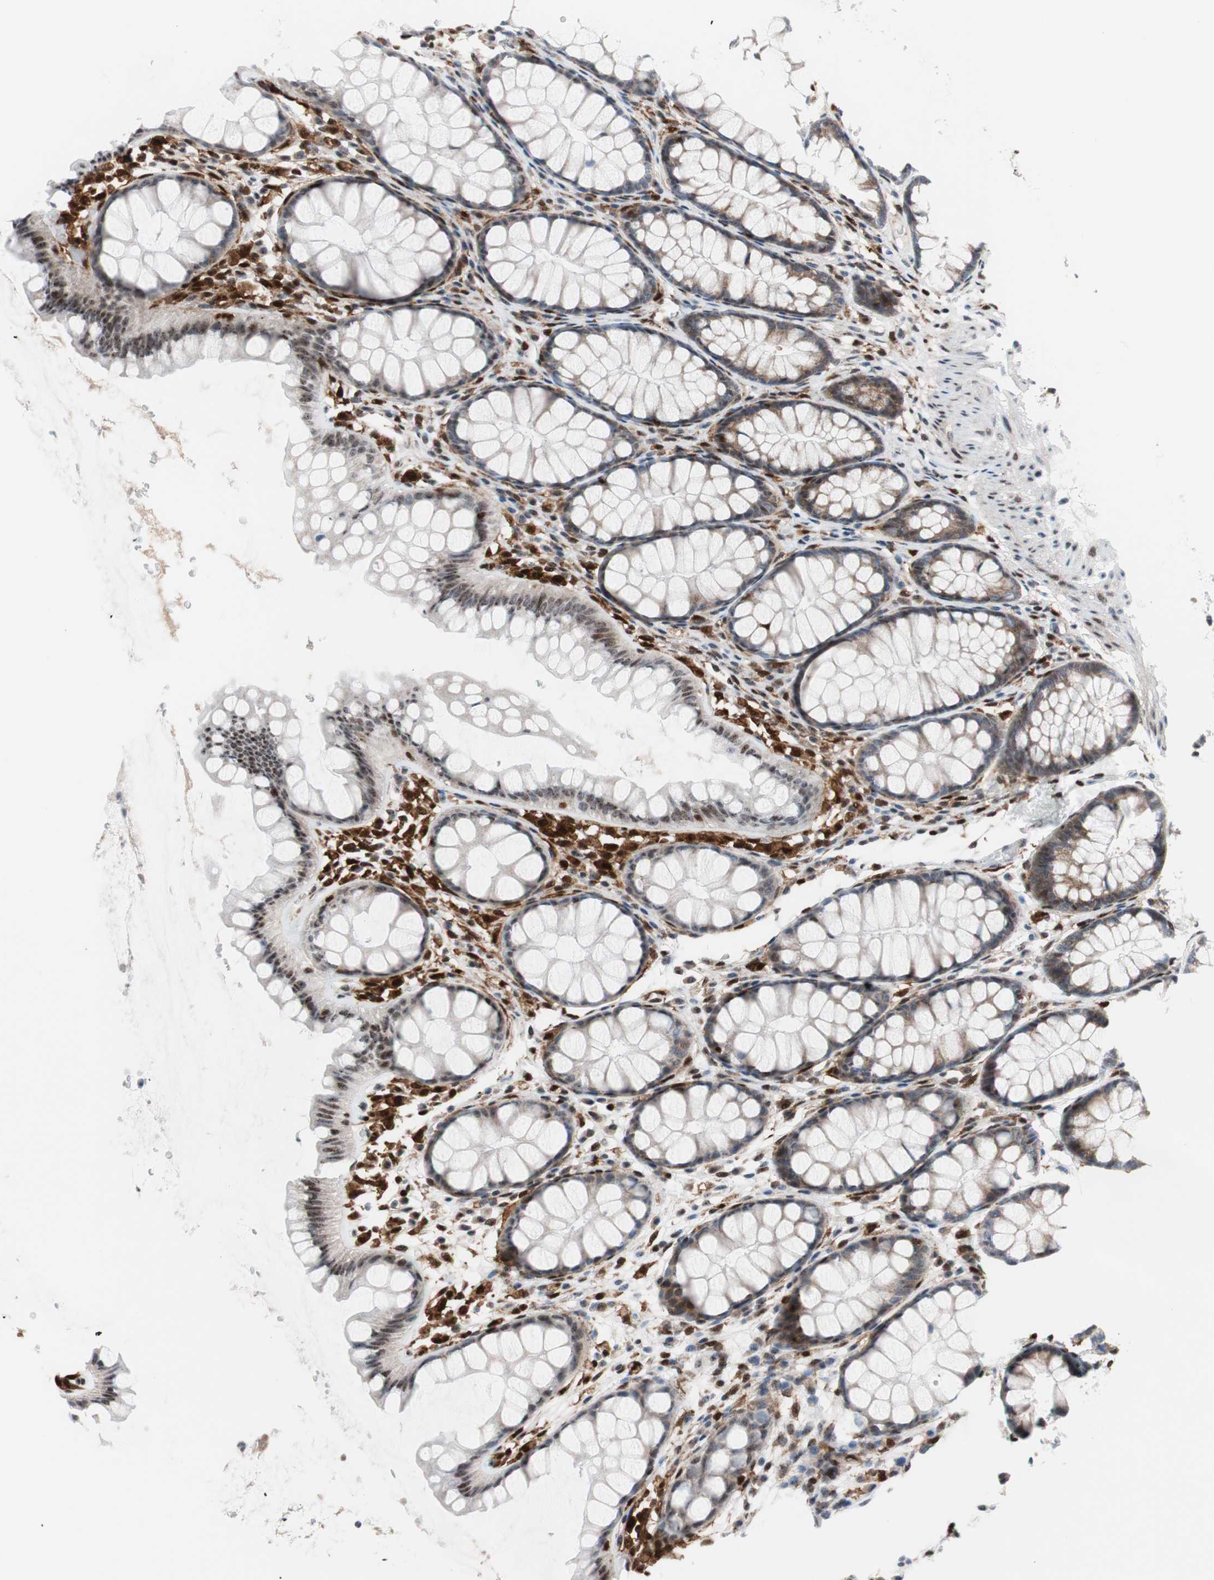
{"staining": {"intensity": "negative", "quantity": "none", "location": "none"}, "tissue": "colon", "cell_type": "Endothelial cells", "image_type": "normal", "snomed": [{"axis": "morphology", "description": "Normal tissue, NOS"}, {"axis": "topography", "description": "Colon"}], "caption": "Protein analysis of normal colon displays no significant expression in endothelial cells. (DAB immunohistochemistry, high magnification).", "gene": "RGS10", "patient": {"sex": "female", "age": 55}}